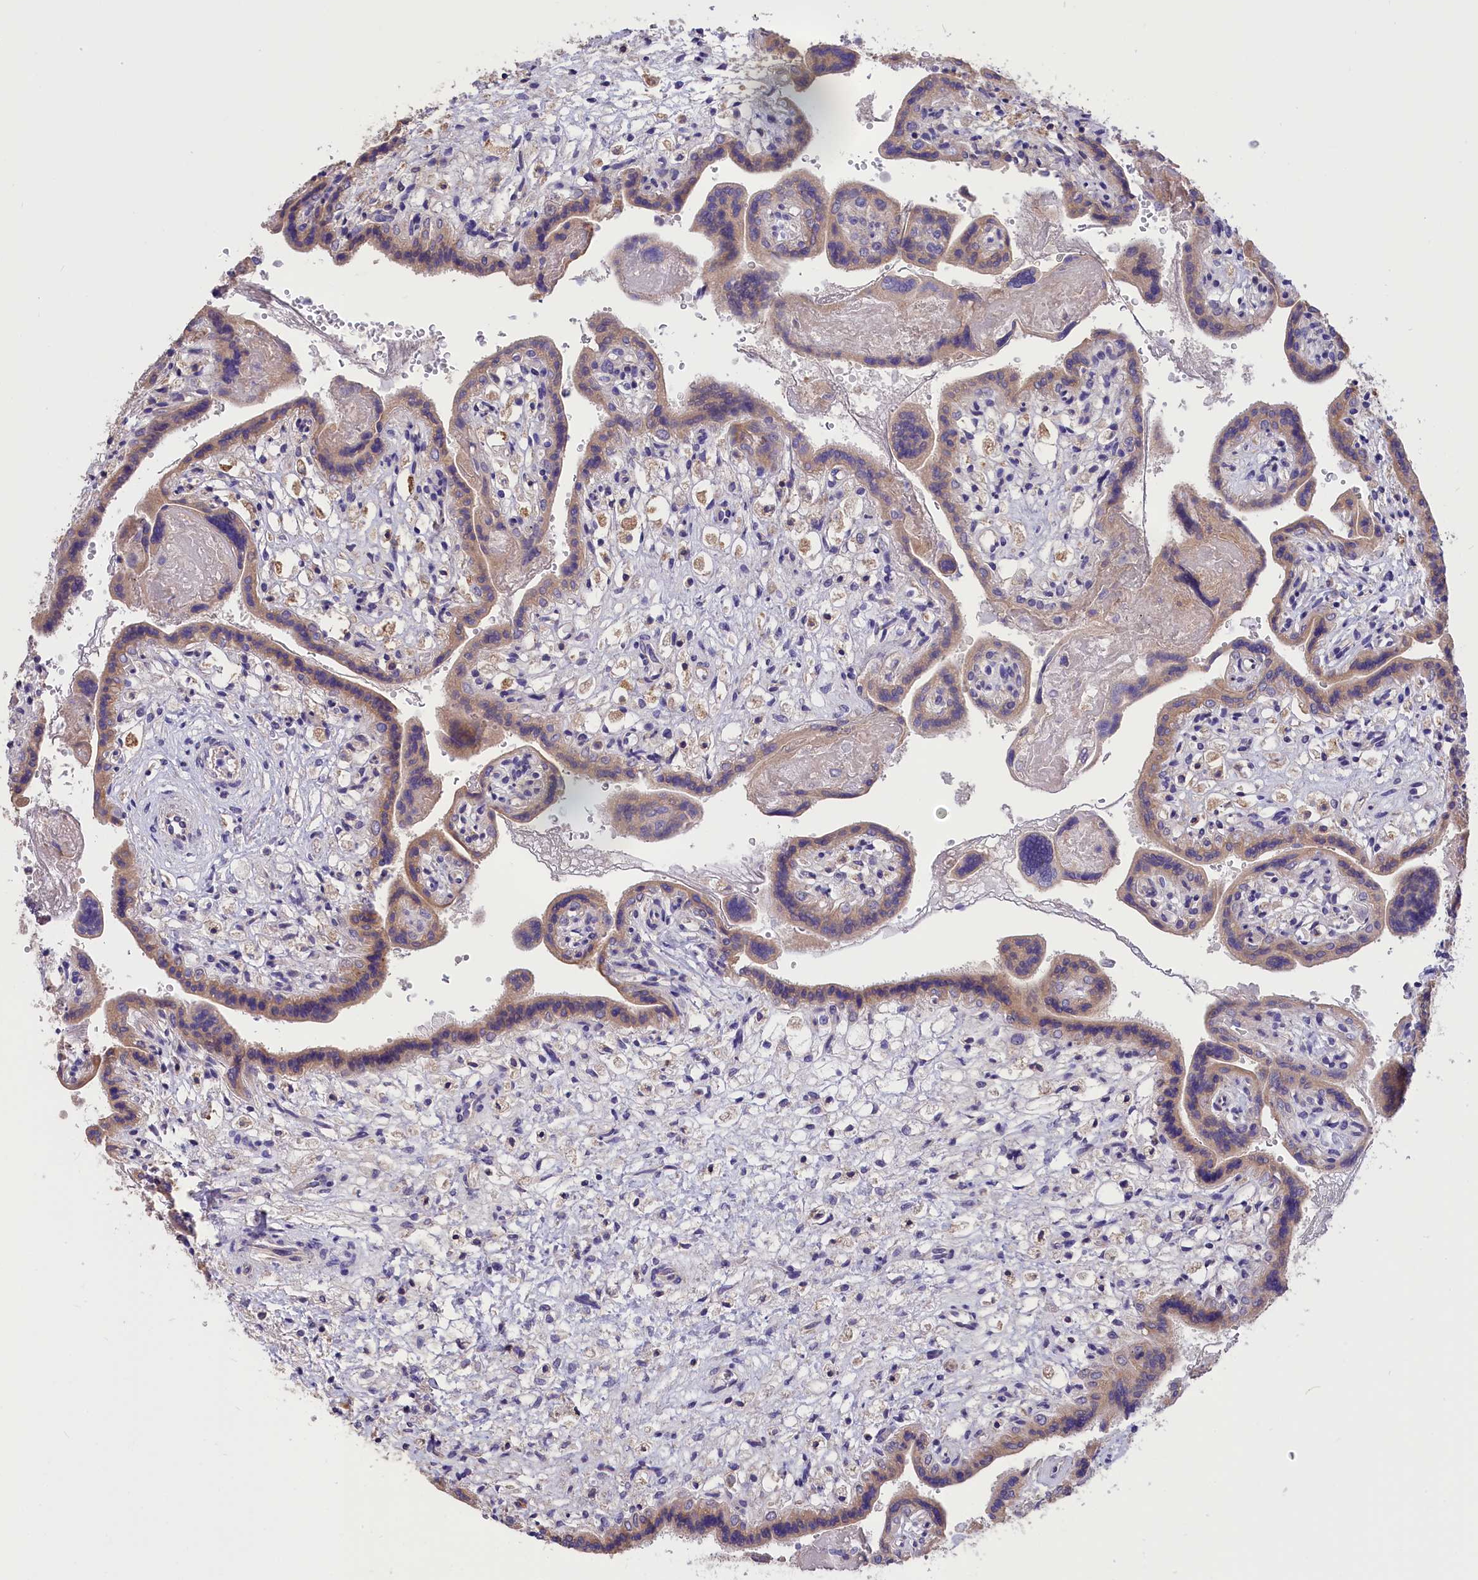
{"staining": {"intensity": "moderate", "quantity": ">75%", "location": "cytoplasmic/membranous"}, "tissue": "placenta", "cell_type": "Trophoblastic cells", "image_type": "normal", "snomed": [{"axis": "morphology", "description": "Normal tissue, NOS"}, {"axis": "topography", "description": "Placenta"}], "caption": "Brown immunohistochemical staining in unremarkable human placenta displays moderate cytoplasmic/membranous staining in about >75% of trophoblastic cells.", "gene": "CYP2U1", "patient": {"sex": "female", "age": 37}}